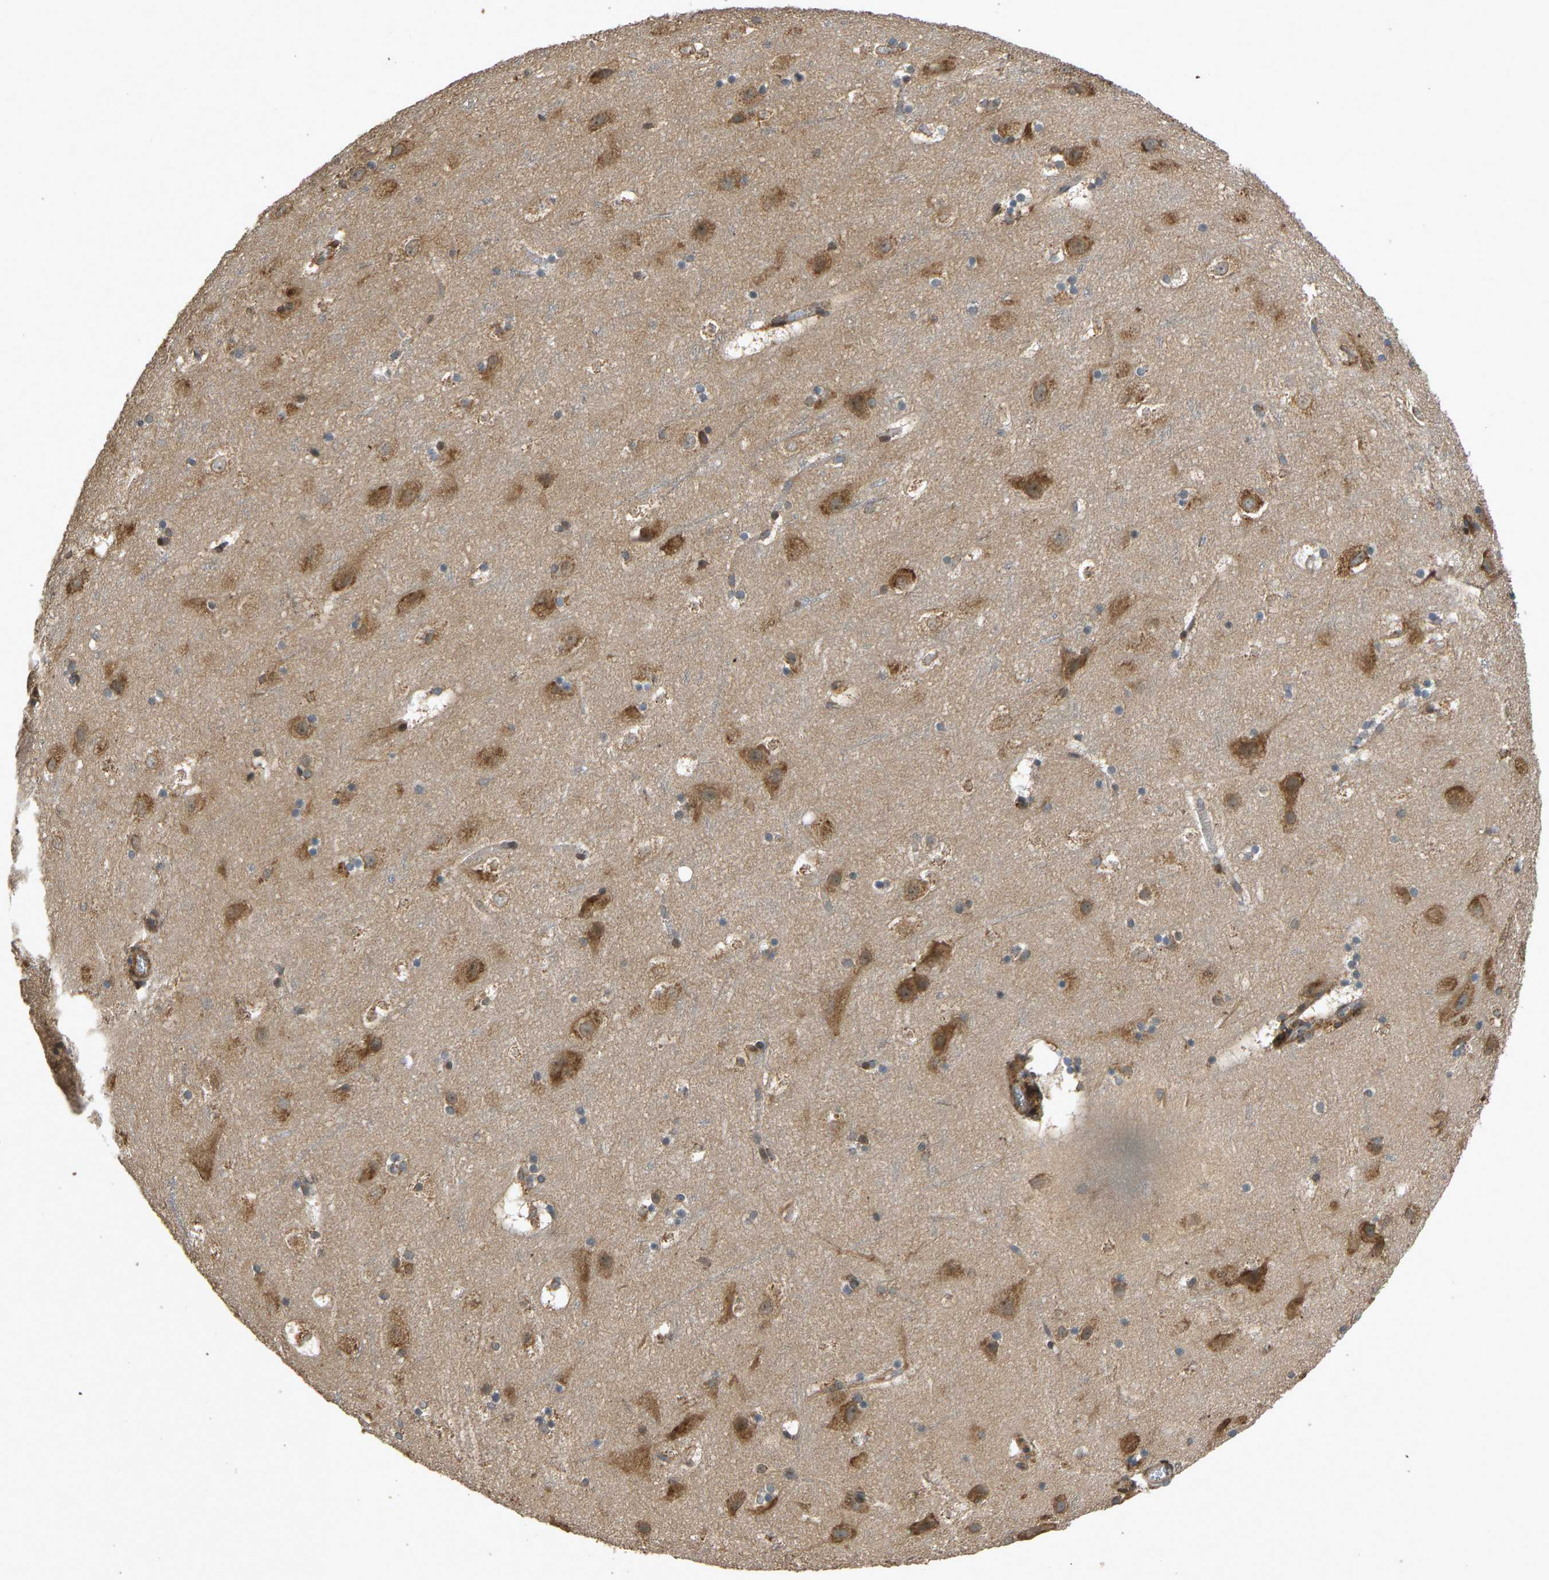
{"staining": {"intensity": "moderate", "quantity": ">75%", "location": "cytoplasmic/membranous"}, "tissue": "cerebral cortex", "cell_type": "Endothelial cells", "image_type": "normal", "snomed": [{"axis": "morphology", "description": "Normal tissue, NOS"}, {"axis": "topography", "description": "Cerebral cortex"}], "caption": "Cerebral cortex stained with a brown dye shows moderate cytoplasmic/membranous positive staining in about >75% of endothelial cells.", "gene": "RPN2", "patient": {"sex": "male", "age": 45}}